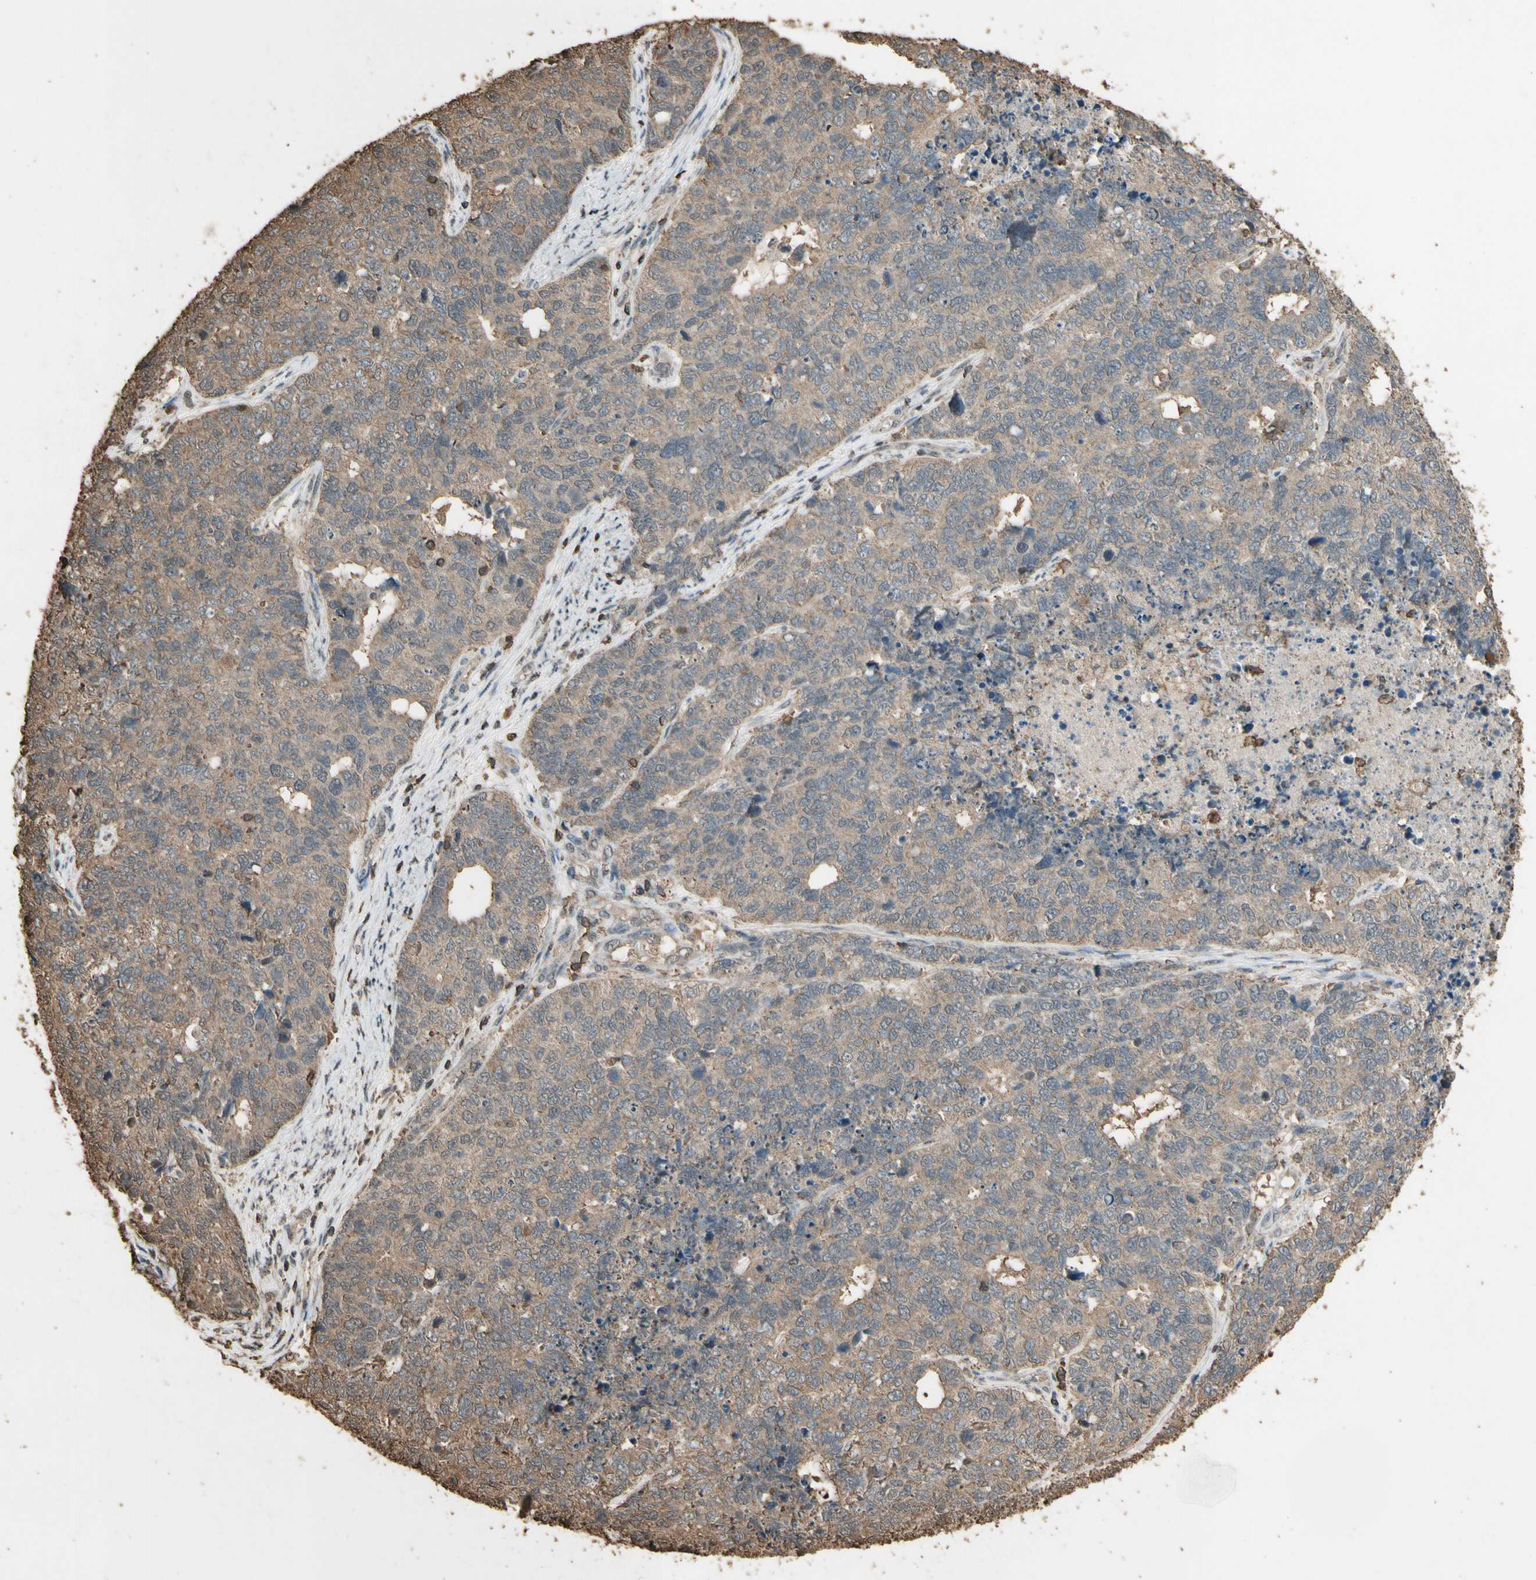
{"staining": {"intensity": "weak", "quantity": ">75%", "location": "cytoplasmic/membranous"}, "tissue": "cervical cancer", "cell_type": "Tumor cells", "image_type": "cancer", "snomed": [{"axis": "morphology", "description": "Squamous cell carcinoma, NOS"}, {"axis": "topography", "description": "Cervix"}], "caption": "An IHC histopathology image of tumor tissue is shown. Protein staining in brown shows weak cytoplasmic/membranous positivity in cervical cancer within tumor cells.", "gene": "TNFSF13B", "patient": {"sex": "female", "age": 63}}